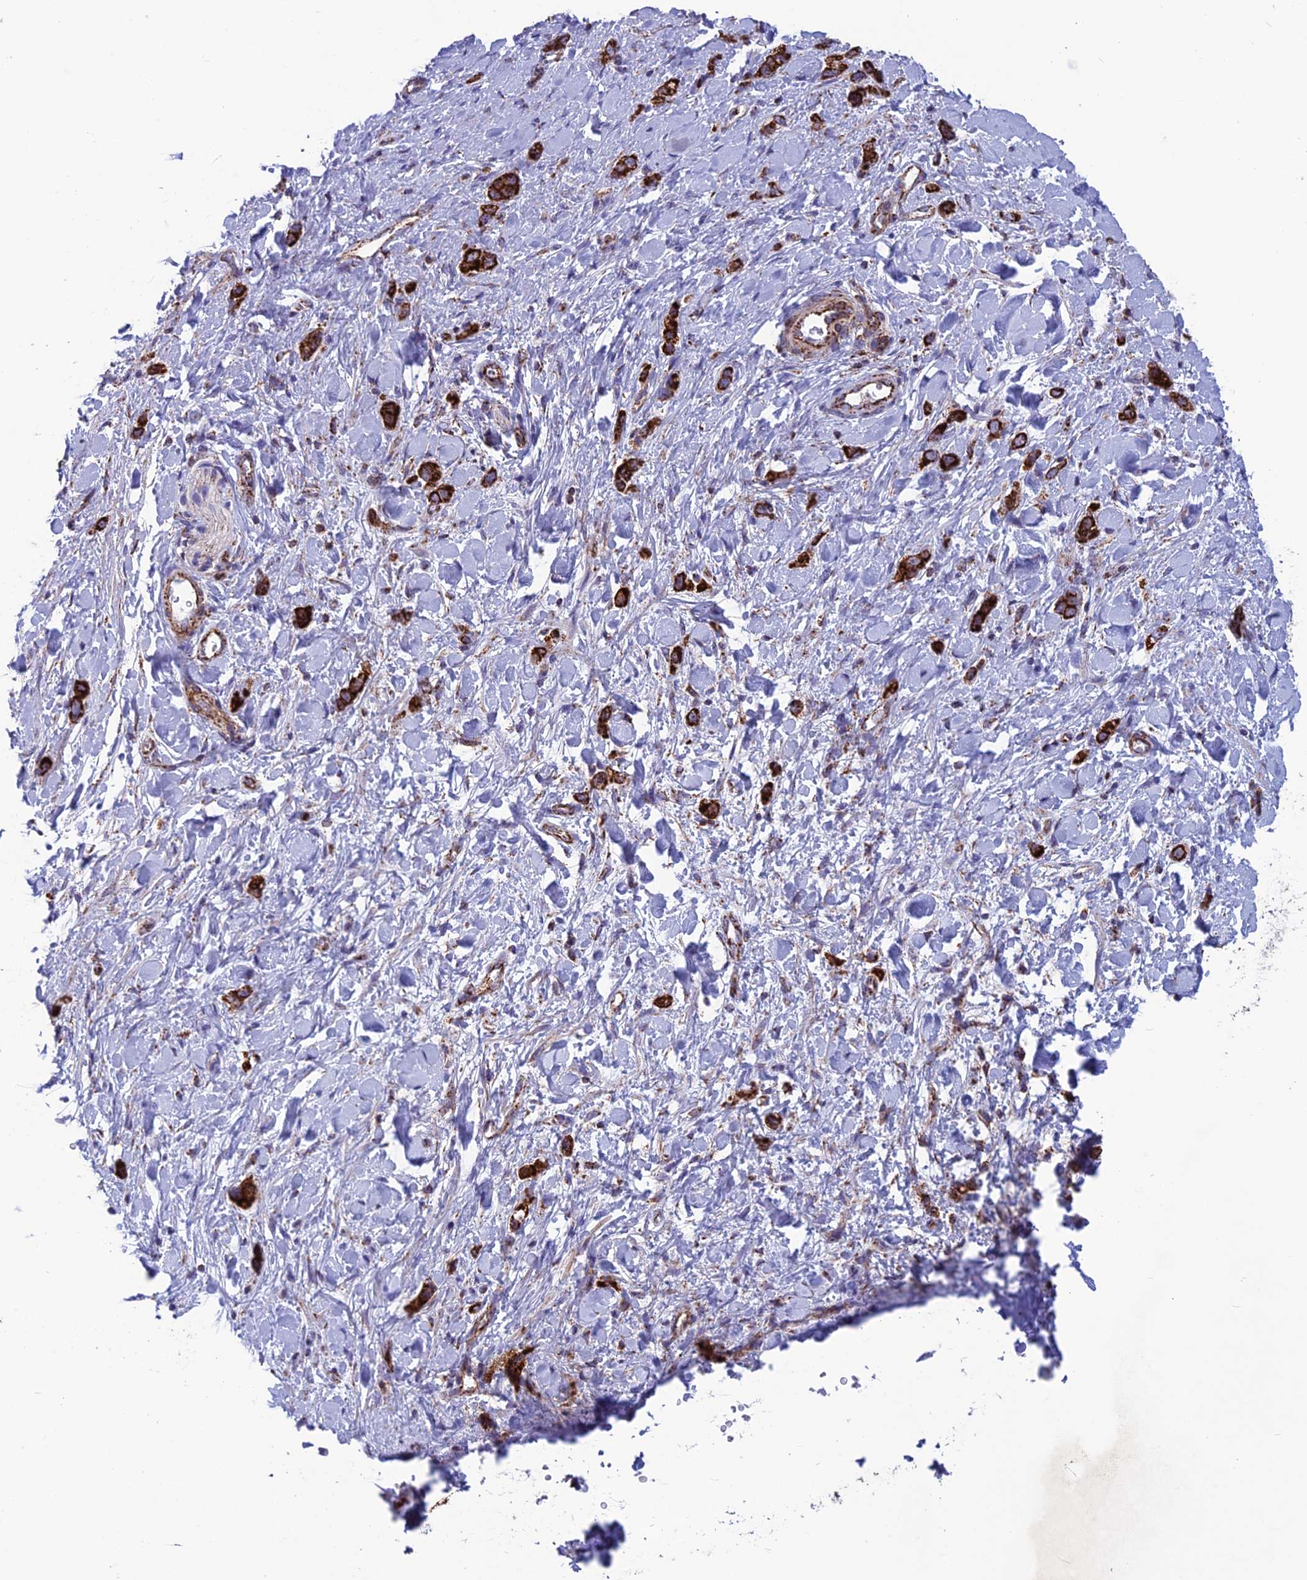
{"staining": {"intensity": "strong", "quantity": ">75%", "location": "cytoplasmic/membranous"}, "tissue": "stomach cancer", "cell_type": "Tumor cells", "image_type": "cancer", "snomed": [{"axis": "morphology", "description": "Adenocarcinoma, NOS"}, {"axis": "topography", "description": "Stomach"}], "caption": "Adenocarcinoma (stomach) stained with a protein marker reveals strong staining in tumor cells.", "gene": "MRPS18B", "patient": {"sex": "female", "age": 65}}